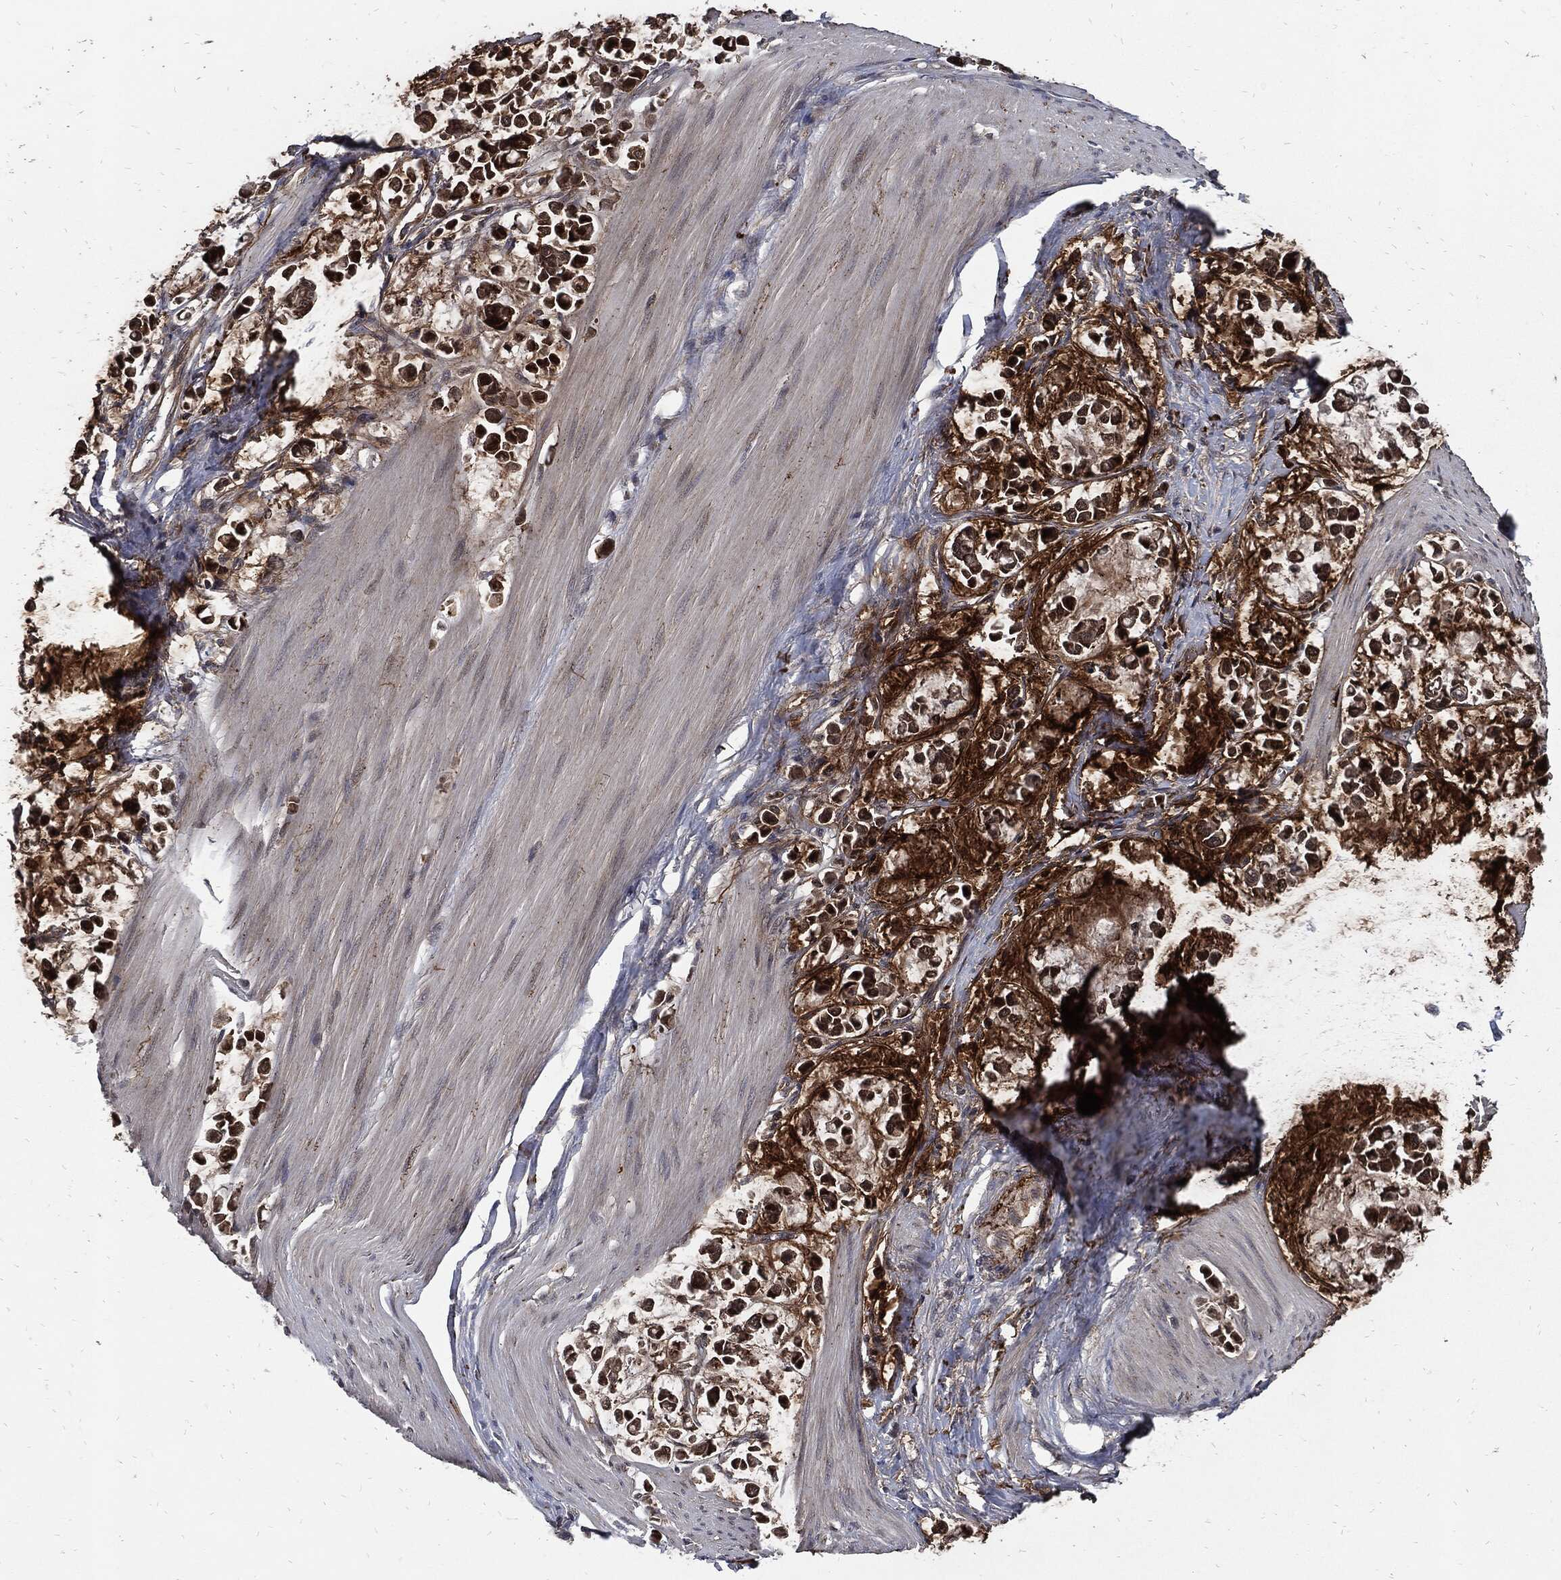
{"staining": {"intensity": "strong", "quantity": ">75%", "location": "cytoplasmic/membranous"}, "tissue": "stomach cancer", "cell_type": "Tumor cells", "image_type": "cancer", "snomed": [{"axis": "morphology", "description": "Adenocarcinoma, NOS"}, {"axis": "topography", "description": "Stomach"}], "caption": "Immunohistochemistry (IHC) image of neoplastic tissue: human stomach cancer stained using immunohistochemistry (IHC) exhibits high levels of strong protein expression localized specifically in the cytoplasmic/membranous of tumor cells, appearing as a cytoplasmic/membranous brown color.", "gene": "CLU", "patient": {"sex": "male", "age": 82}}